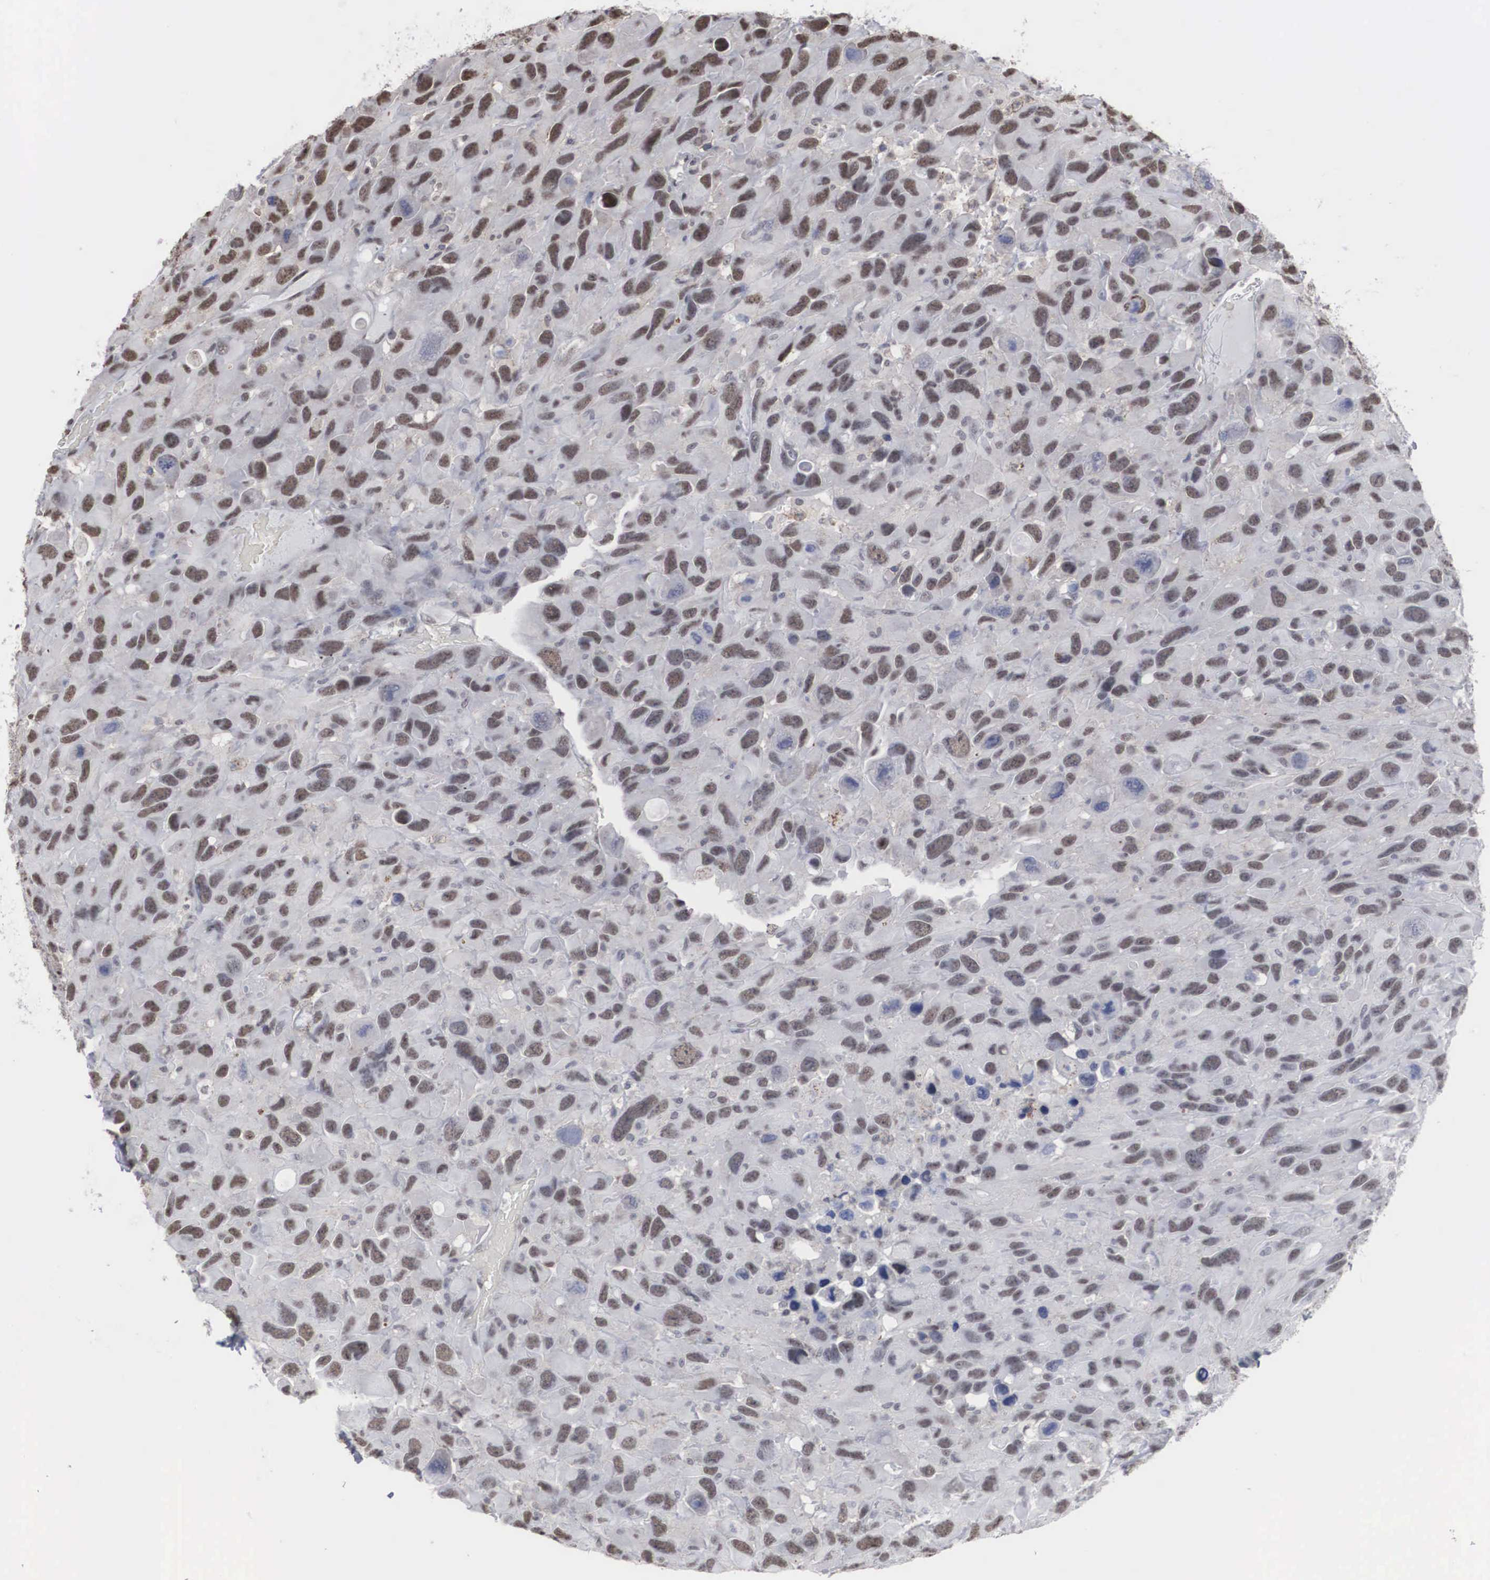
{"staining": {"intensity": "moderate", "quantity": "25%-75%", "location": "nuclear"}, "tissue": "renal cancer", "cell_type": "Tumor cells", "image_type": "cancer", "snomed": [{"axis": "morphology", "description": "Adenocarcinoma, NOS"}, {"axis": "topography", "description": "Kidney"}], "caption": "The image reveals staining of adenocarcinoma (renal), revealing moderate nuclear protein expression (brown color) within tumor cells.", "gene": "AUTS2", "patient": {"sex": "male", "age": 79}}